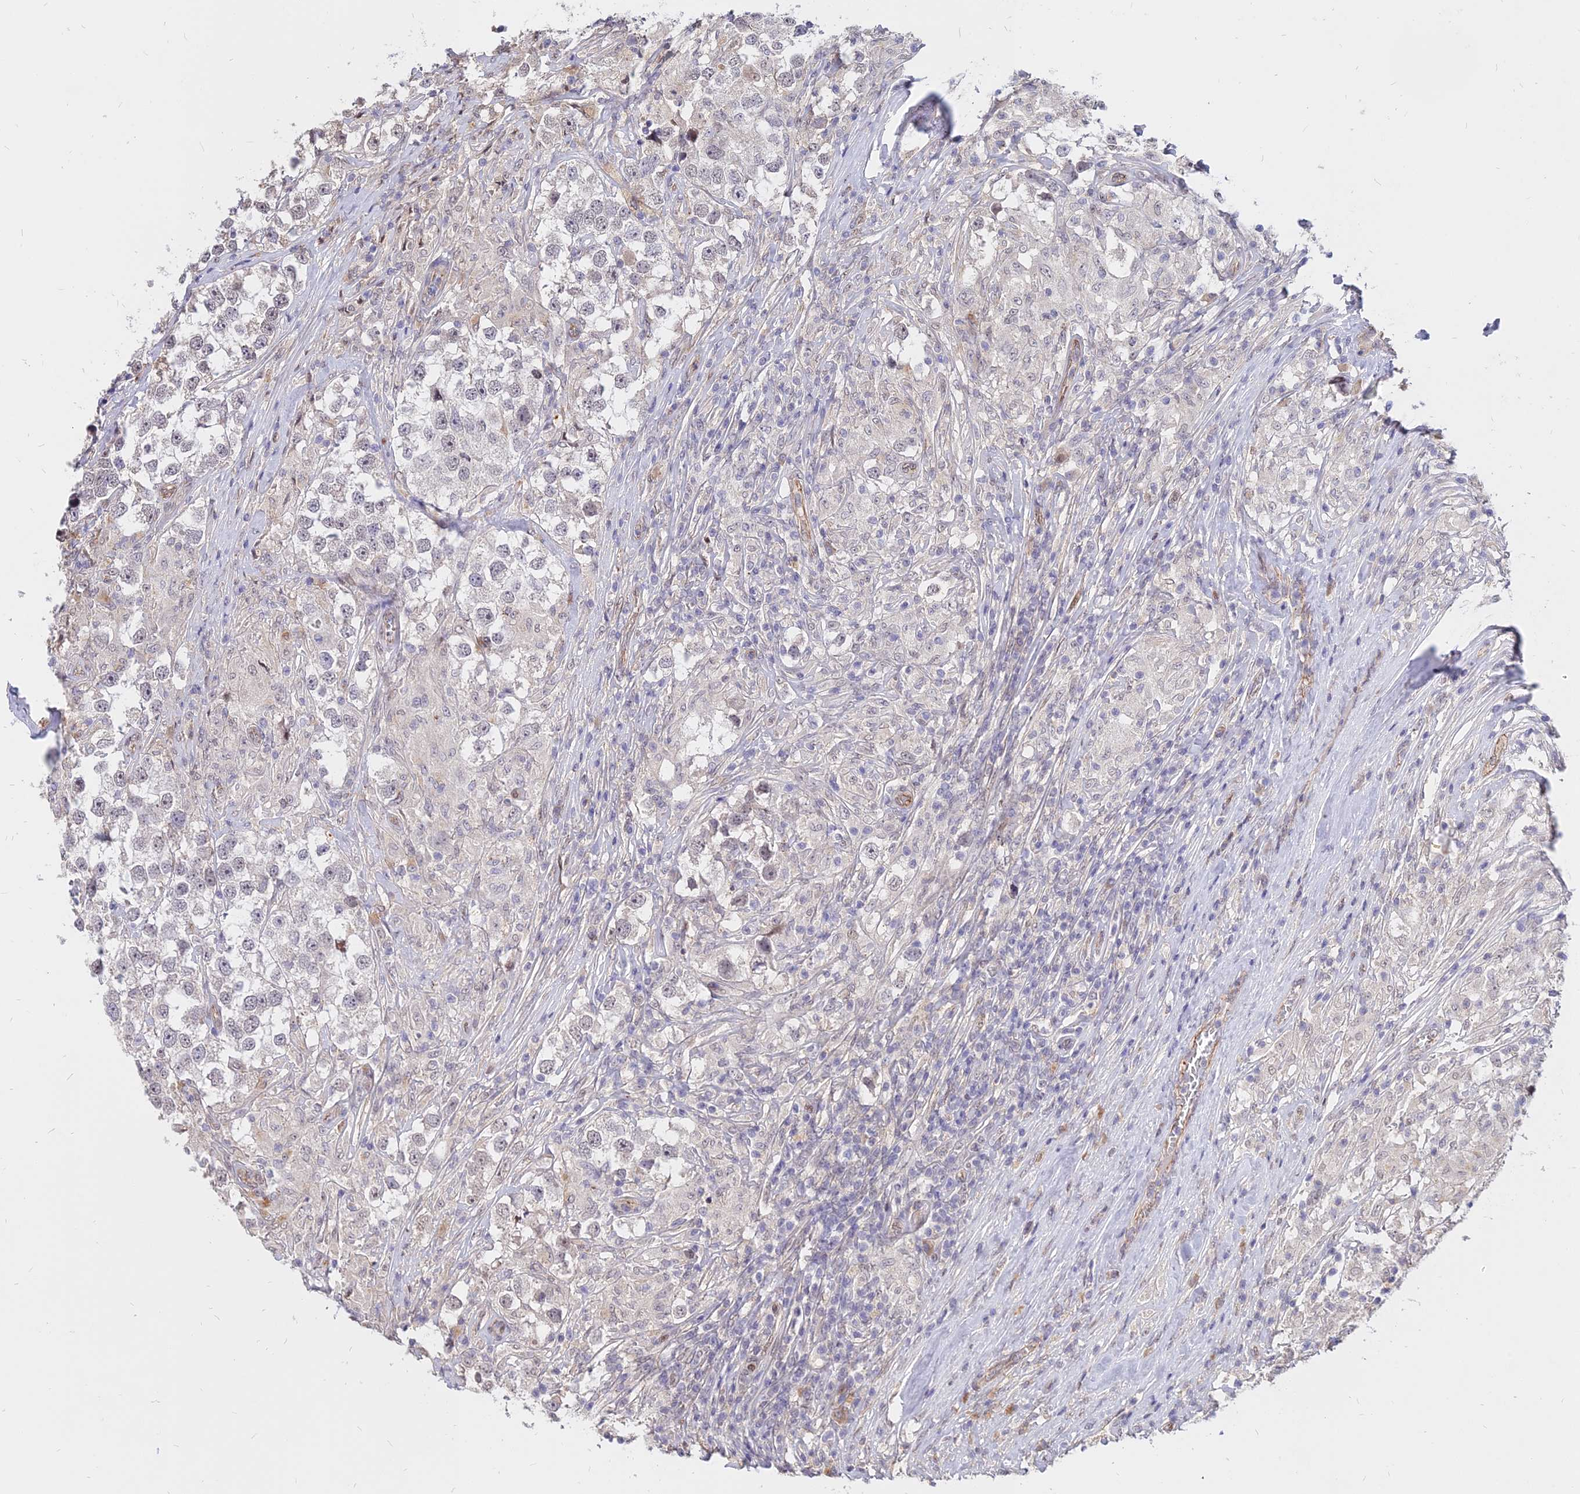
{"staining": {"intensity": "negative", "quantity": "none", "location": "none"}, "tissue": "testis cancer", "cell_type": "Tumor cells", "image_type": "cancer", "snomed": [{"axis": "morphology", "description": "Seminoma, NOS"}, {"axis": "topography", "description": "Testis"}], "caption": "Photomicrograph shows no protein expression in tumor cells of testis seminoma tissue.", "gene": "C11orf68", "patient": {"sex": "male", "age": 46}}